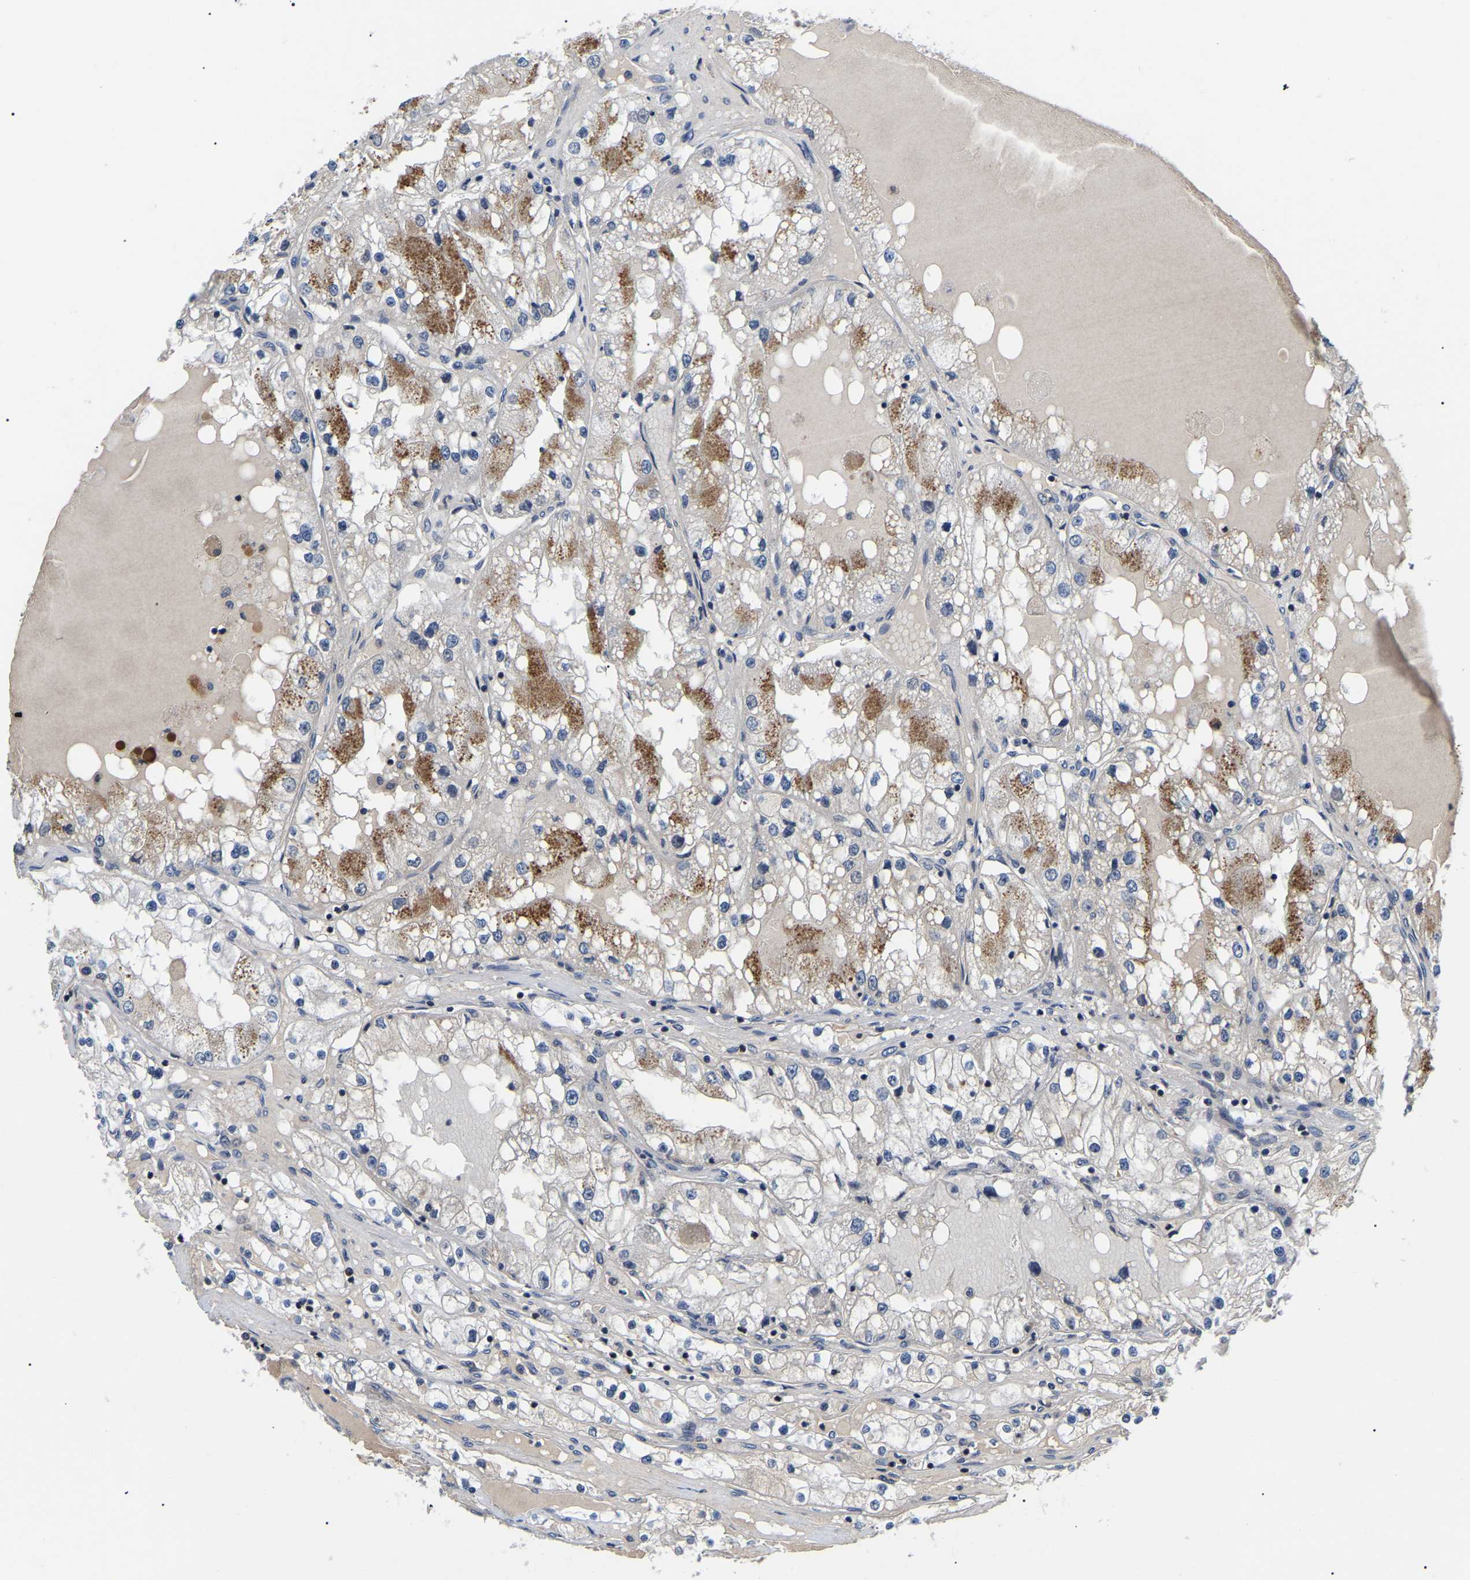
{"staining": {"intensity": "moderate", "quantity": "<25%", "location": "cytoplasmic/membranous"}, "tissue": "renal cancer", "cell_type": "Tumor cells", "image_type": "cancer", "snomed": [{"axis": "morphology", "description": "Adenocarcinoma, NOS"}, {"axis": "topography", "description": "Kidney"}], "caption": "This photomicrograph exhibits immunohistochemistry staining of human renal cancer, with low moderate cytoplasmic/membranous expression in about <25% of tumor cells.", "gene": "RRP1B", "patient": {"sex": "male", "age": 68}}